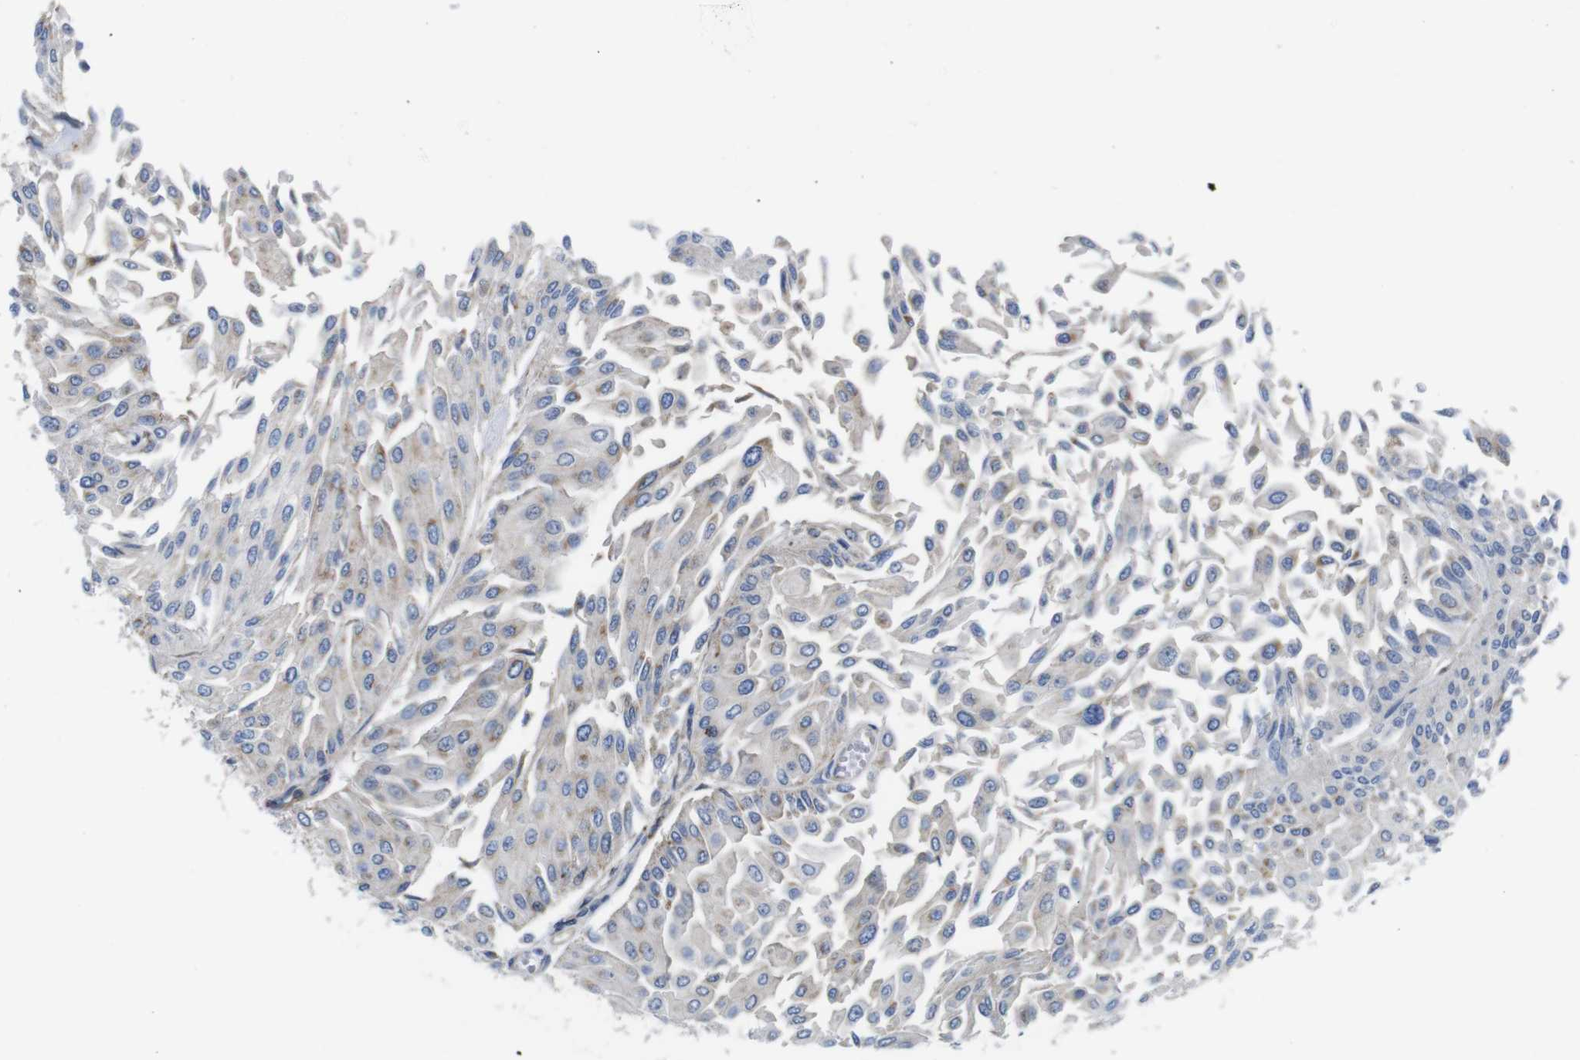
{"staining": {"intensity": "negative", "quantity": "none", "location": "none"}, "tissue": "urothelial cancer", "cell_type": "Tumor cells", "image_type": "cancer", "snomed": [{"axis": "morphology", "description": "Urothelial carcinoma, Low grade"}, {"axis": "topography", "description": "Urinary bladder"}], "caption": "IHC of urothelial carcinoma (low-grade) shows no expression in tumor cells.", "gene": "PDCD1LG2", "patient": {"sex": "male", "age": 67}}